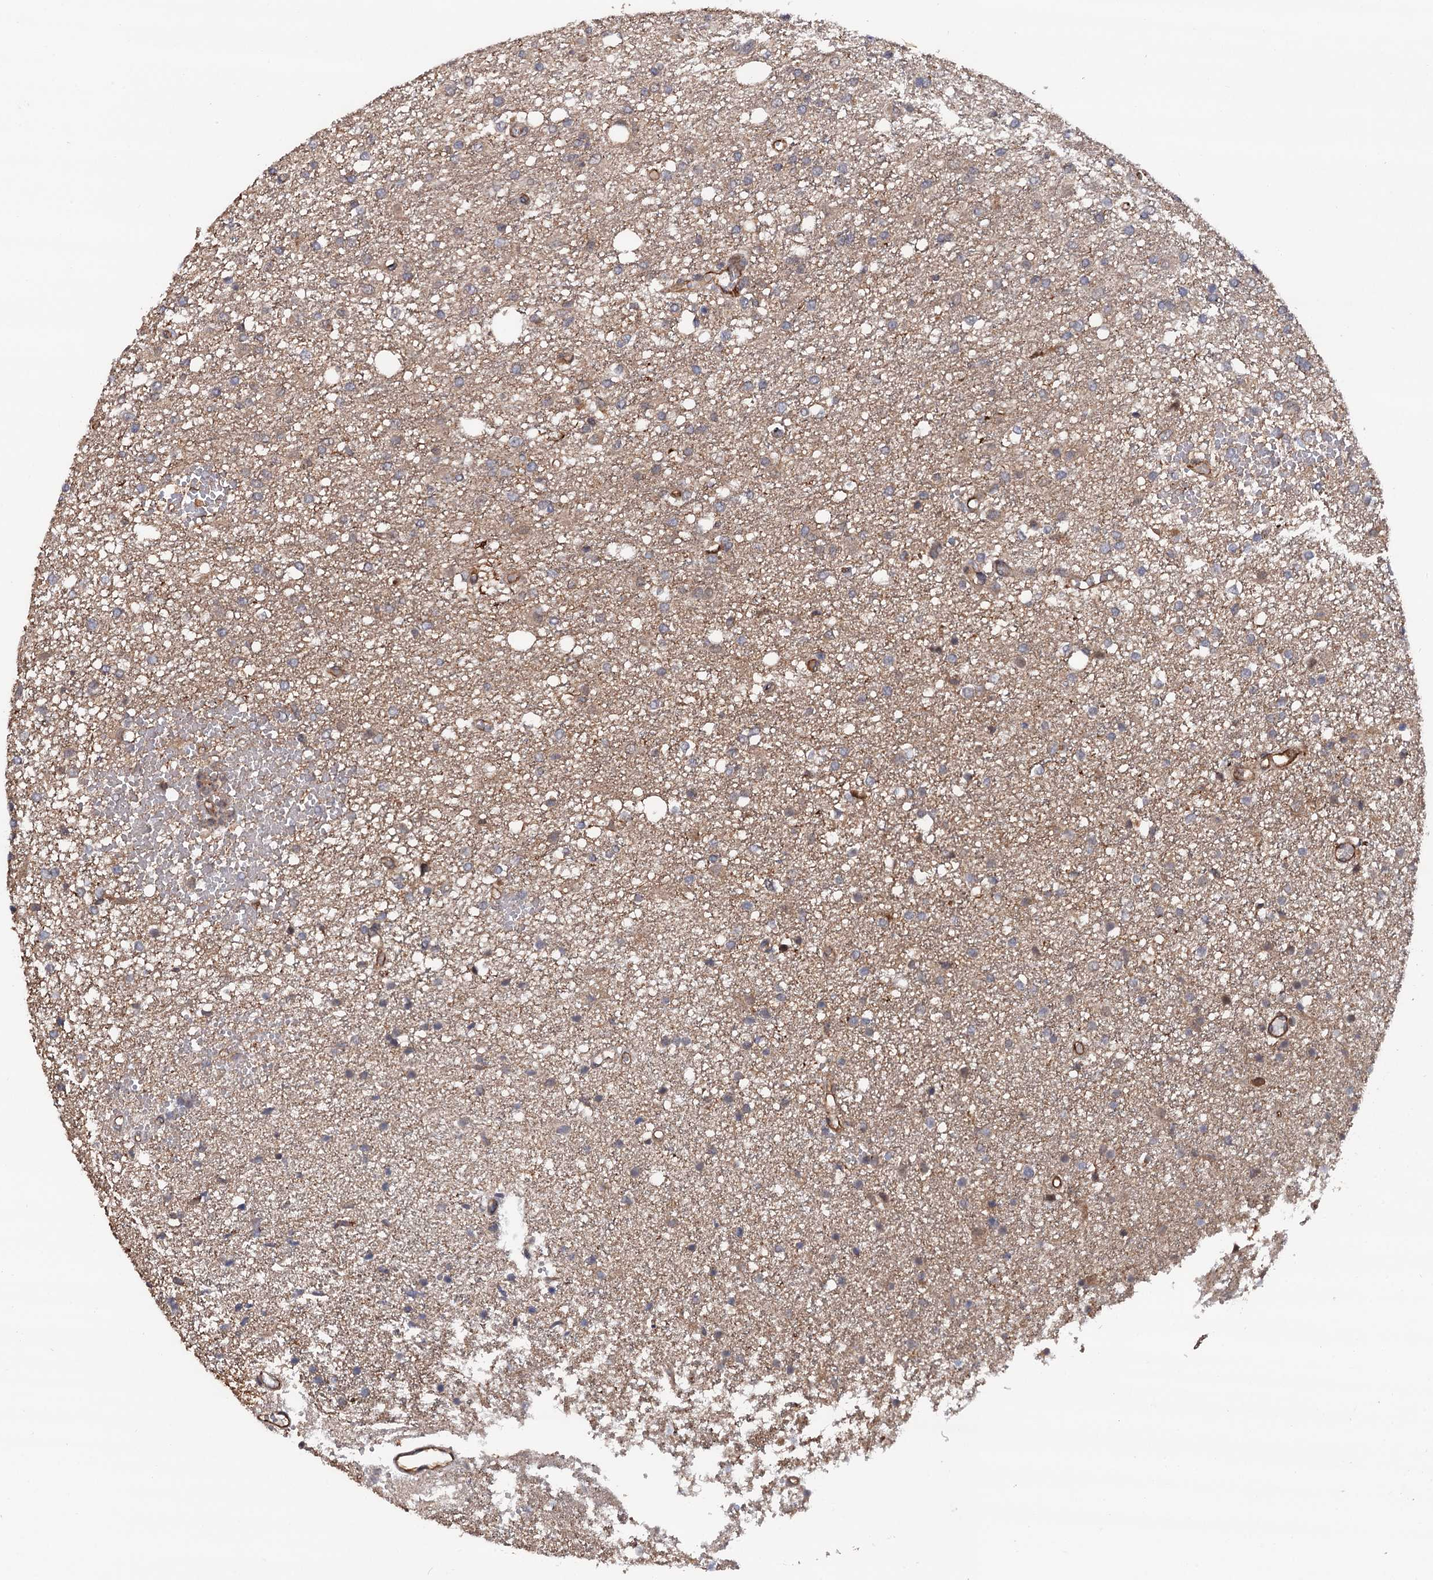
{"staining": {"intensity": "weak", "quantity": "25%-75%", "location": "cytoplasmic/membranous"}, "tissue": "glioma", "cell_type": "Tumor cells", "image_type": "cancer", "snomed": [{"axis": "morphology", "description": "Glioma, malignant, High grade"}, {"axis": "topography", "description": "Brain"}], "caption": "Tumor cells display low levels of weak cytoplasmic/membranous staining in about 25%-75% of cells in glioma.", "gene": "FSIP1", "patient": {"sex": "female", "age": 59}}